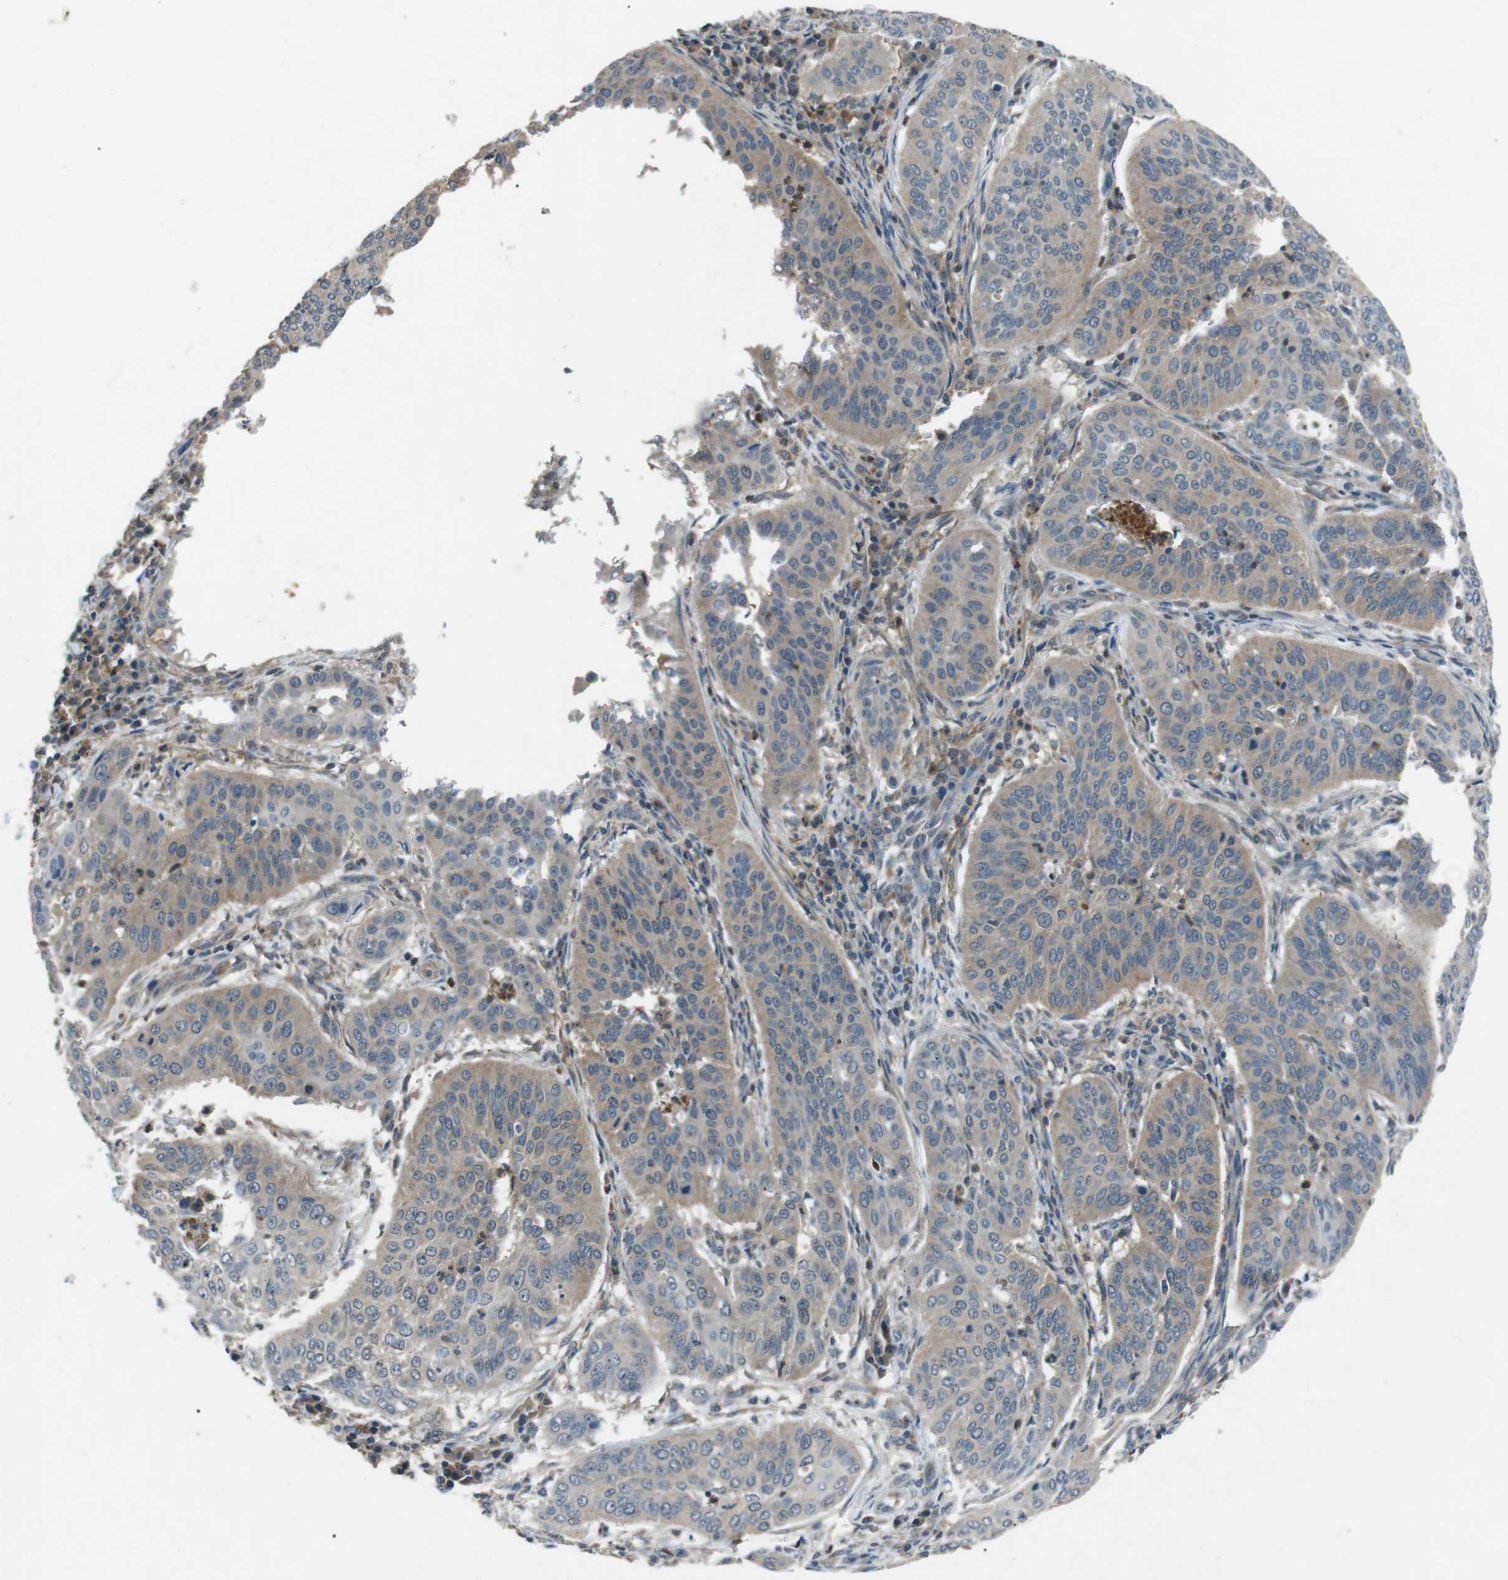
{"staining": {"intensity": "weak", "quantity": "<25%", "location": "cytoplasmic/membranous"}, "tissue": "cervical cancer", "cell_type": "Tumor cells", "image_type": "cancer", "snomed": [{"axis": "morphology", "description": "Normal tissue, NOS"}, {"axis": "morphology", "description": "Squamous cell carcinoma, NOS"}, {"axis": "topography", "description": "Cervix"}], "caption": "IHC image of neoplastic tissue: cervical cancer stained with DAB (3,3'-diaminobenzidine) demonstrates no significant protein positivity in tumor cells.", "gene": "NEK7", "patient": {"sex": "female", "age": 39}}